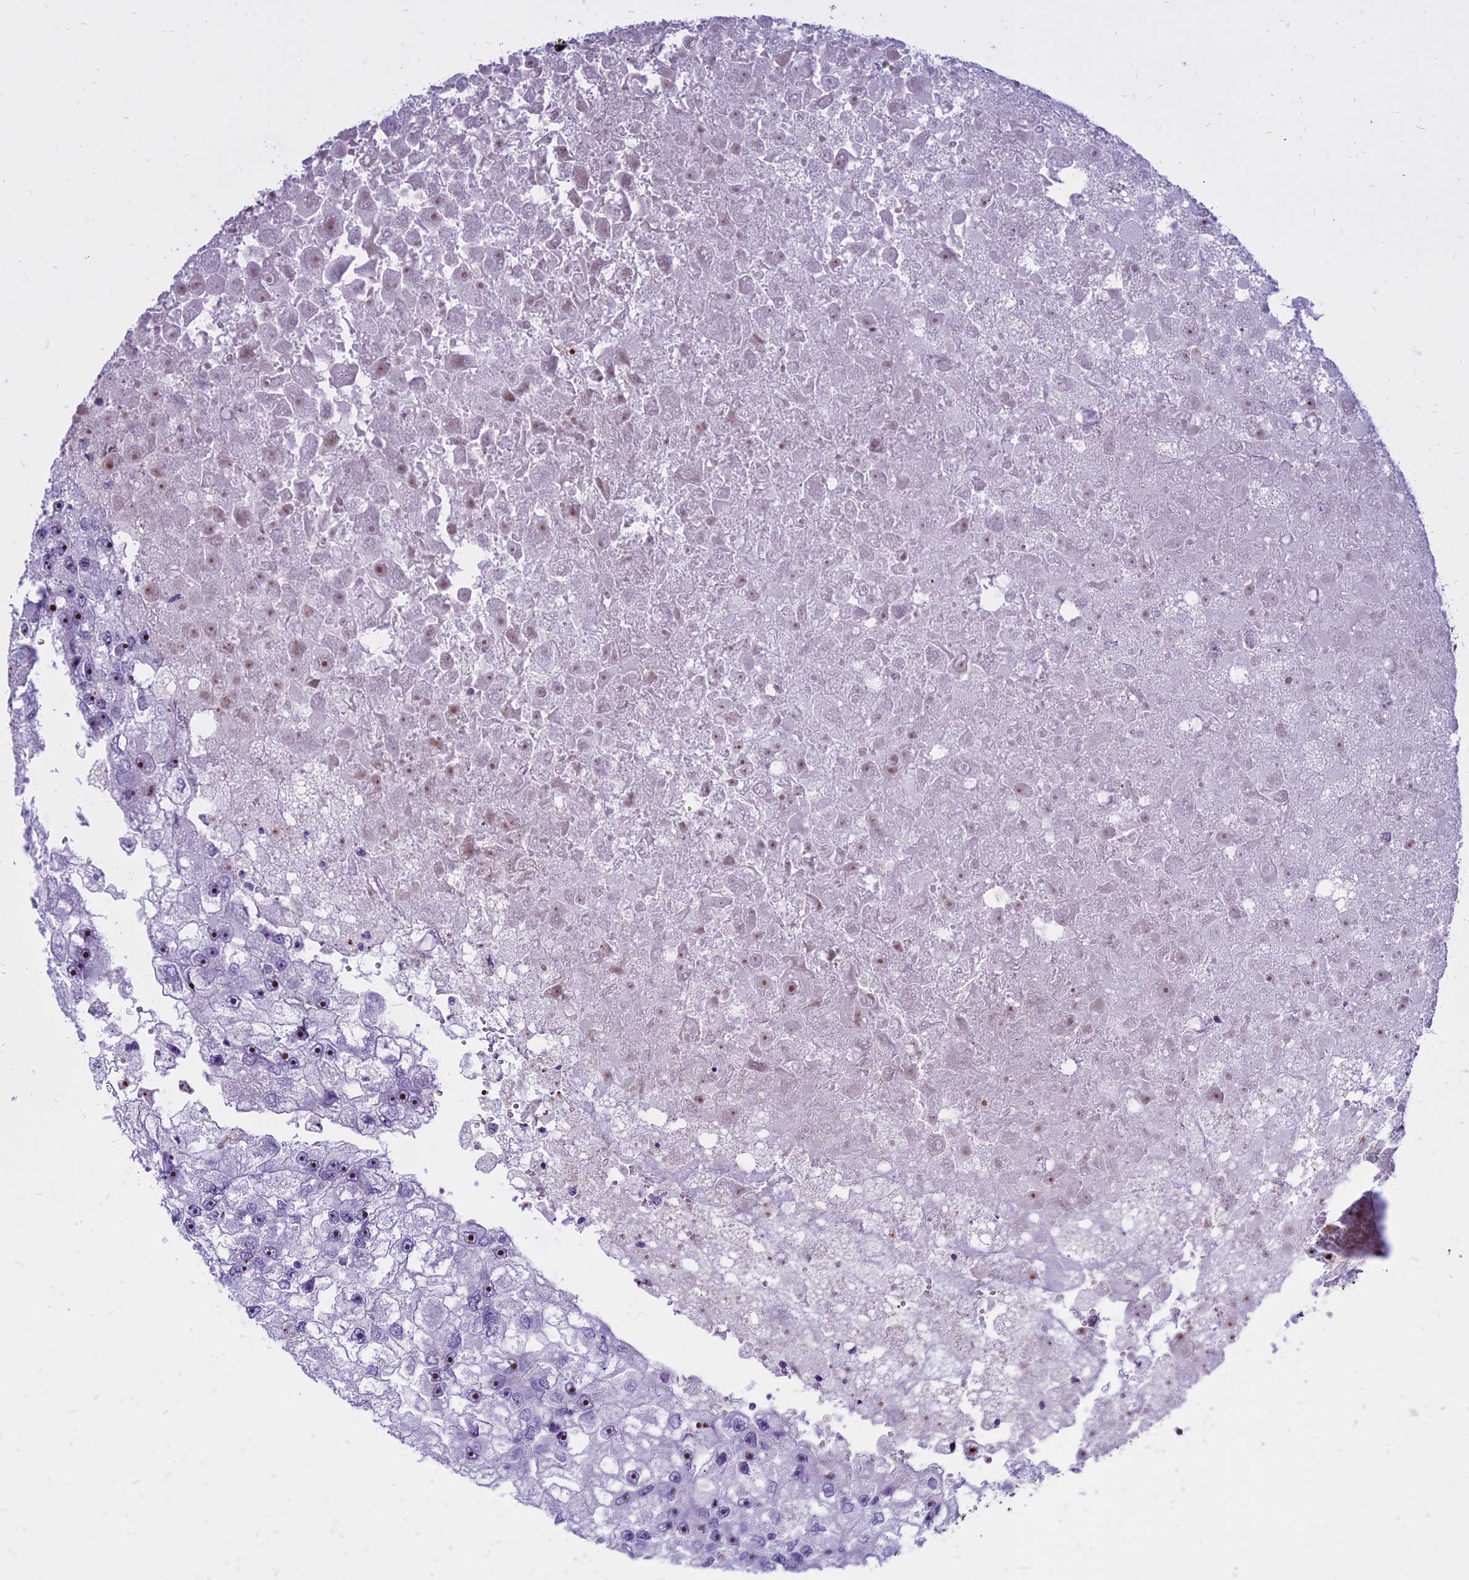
{"staining": {"intensity": "moderate", "quantity": "25%-75%", "location": "nuclear"}, "tissue": "renal cancer", "cell_type": "Tumor cells", "image_type": "cancer", "snomed": [{"axis": "morphology", "description": "Adenocarcinoma, NOS"}, {"axis": "topography", "description": "Kidney"}], "caption": "The photomicrograph displays staining of renal cancer, revealing moderate nuclear protein staining (brown color) within tumor cells.", "gene": "TBL3", "patient": {"sex": "male", "age": 63}}